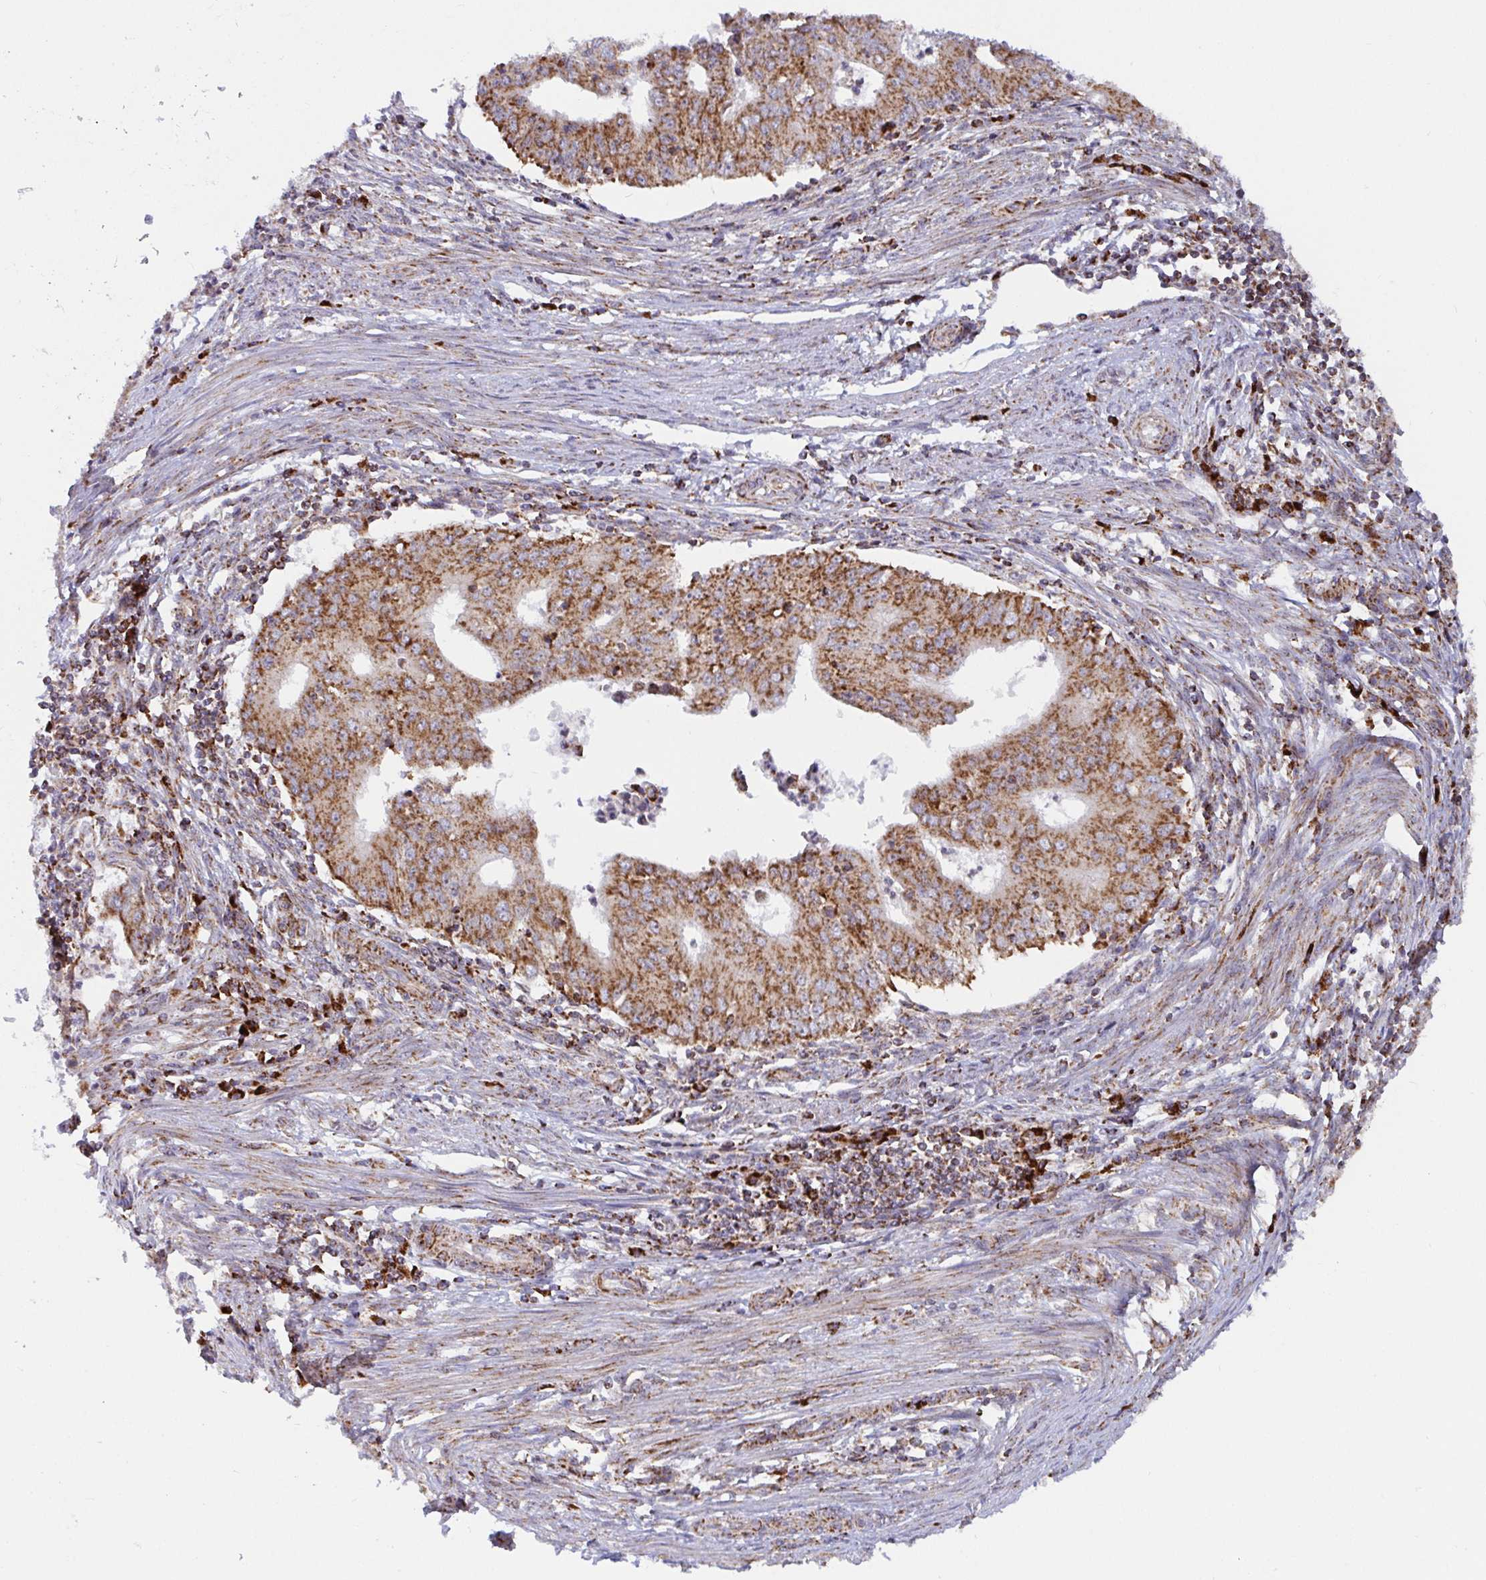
{"staining": {"intensity": "strong", "quantity": ">75%", "location": "cytoplasmic/membranous"}, "tissue": "endometrial cancer", "cell_type": "Tumor cells", "image_type": "cancer", "snomed": [{"axis": "morphology", "description": "Adenocarcinoma, NOS"}, {"axis": "topography", "description": "Endometrium"}], "caption": "Protein expression by immunohistochemistry exhibits strong cytoplasmic/membranous staining in about >75% of tumor cells in endometrial adenocarcinoma.", "gene": "ATP5MJ", "patient": {"sex": "female", "age": 50}}